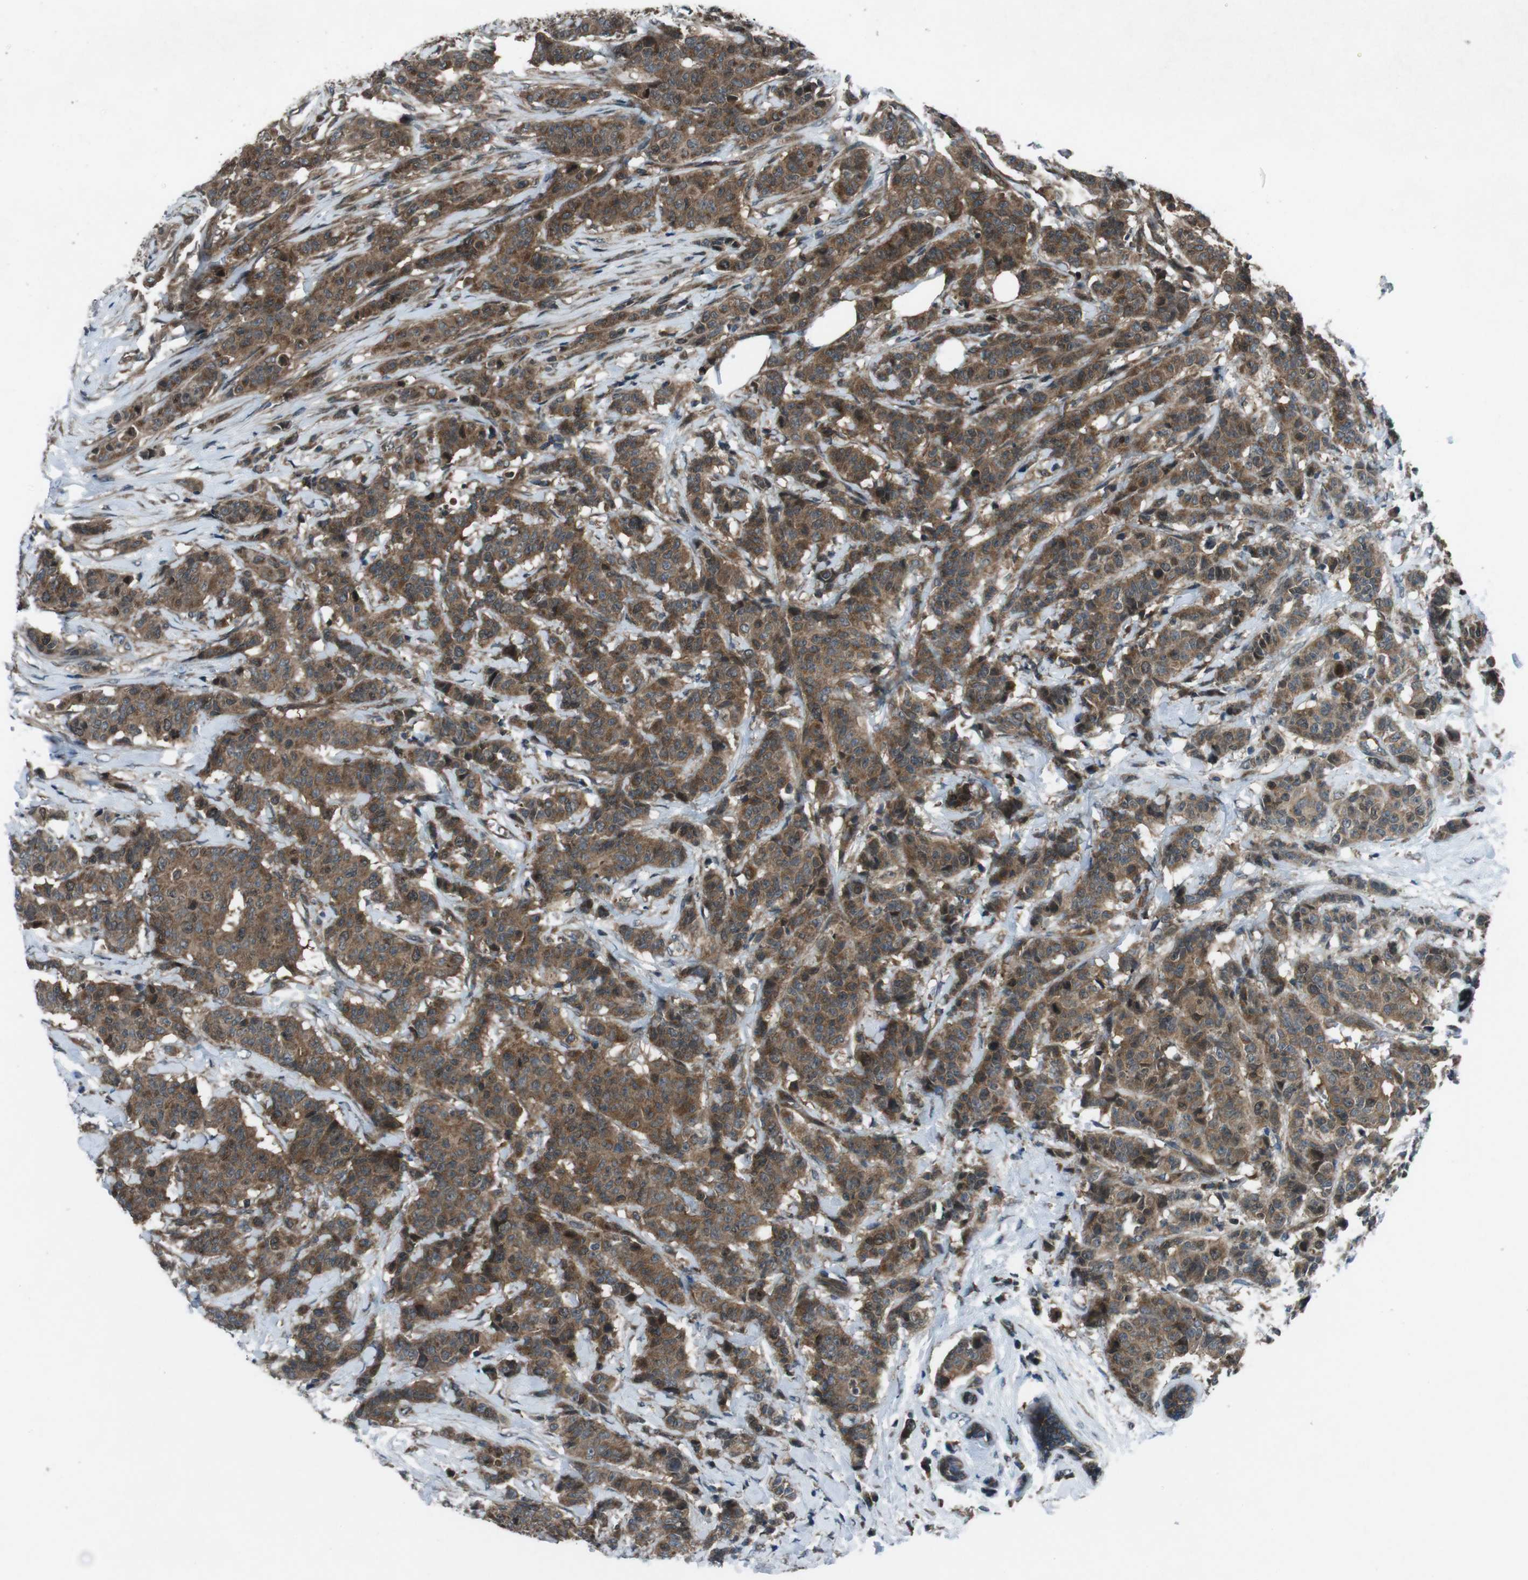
{"staining": {"intensity": "moderate", "quantity": ">75%", "location": "cytoplasmic/membranous"}, "tissue": "breast cancer", "cell_type": "Tumor cells", "image_type": "cancer", "snomed": [{"axis": "morphology", "description": "Normal tissue, NOS"}, {"axis": "morphology", "description": "Duct carcinoma"}, {"axis": "topography", "description": "Breast"}], "caption": "DAB immunohistochemical staining of human breast cancer reveals moderate cytoplasmic/membranous protein expression in approximately >75% of tumor cells. The staining is performed using DAB brown chromogen to label protein expression. The nuclei are counter-stained blue using hematoxylin.", "gene": "SLC27A4", "patient": {"sex": "female", "age": 40}}